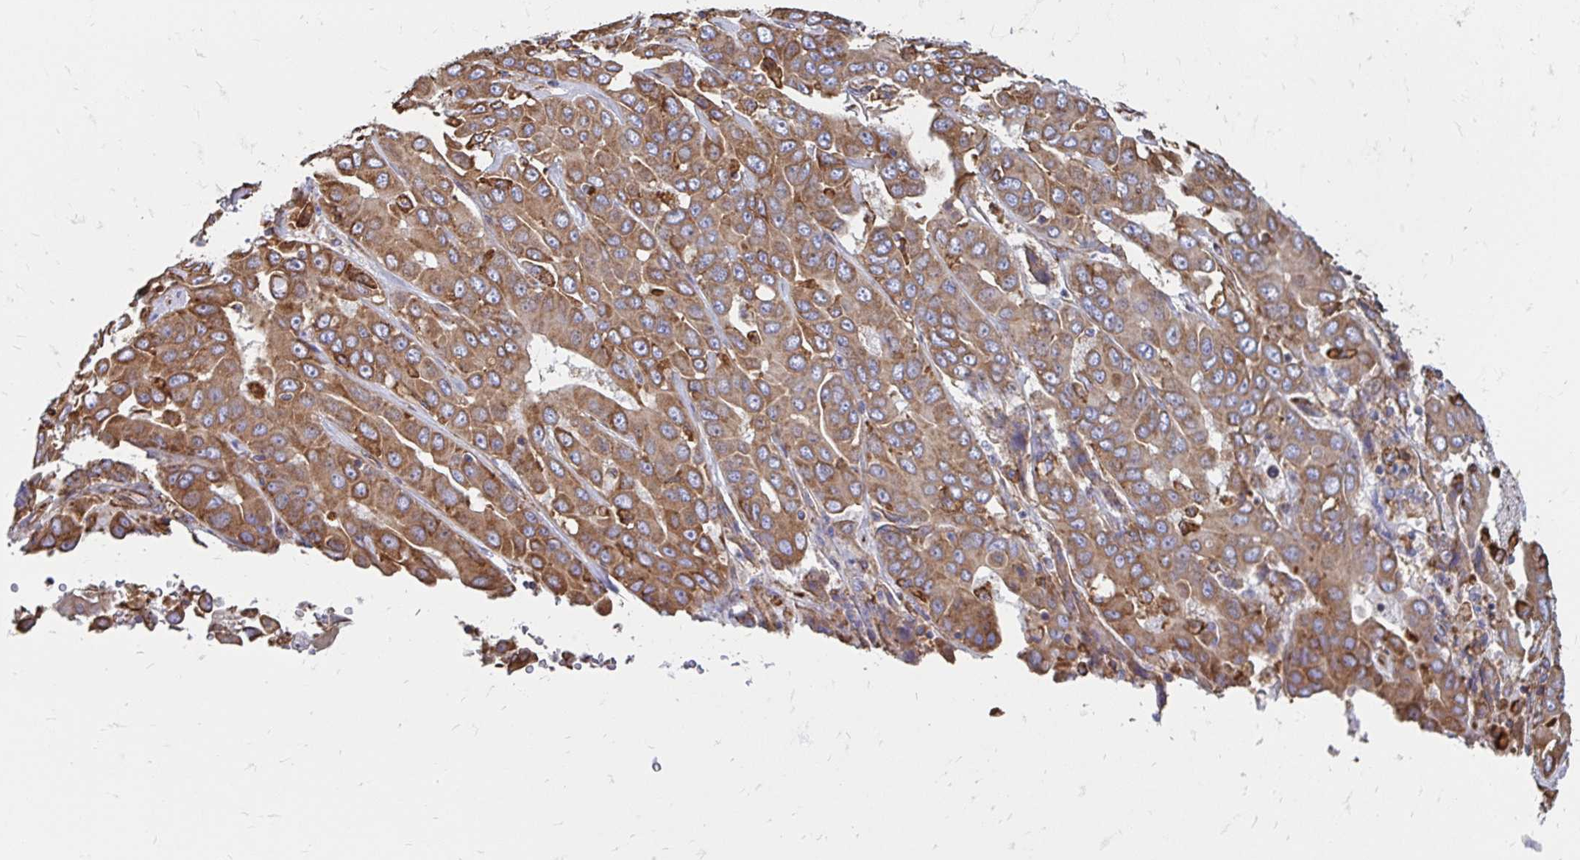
{"staining": {"intensity": "moderate", "quantity": ">75%", "location": "cytoplasmic/membranous"}, "tissue": "liver cancer", "cell_type": "Tumor cells", "image_type": "cancer", "snomed": [{"axis": "morphology", "description": "Cholangiocarcinoma"}, {"axis": "topography", "description": "Liver"}], "caption": "Liver cholangiocarcinoma stained with a brown dye shows moderate cytoplasmic/membranous positive staining in approximately >75% of tumor cells.", "gene": "CLTC", "patient": {"sex": "female", "age": 52}}